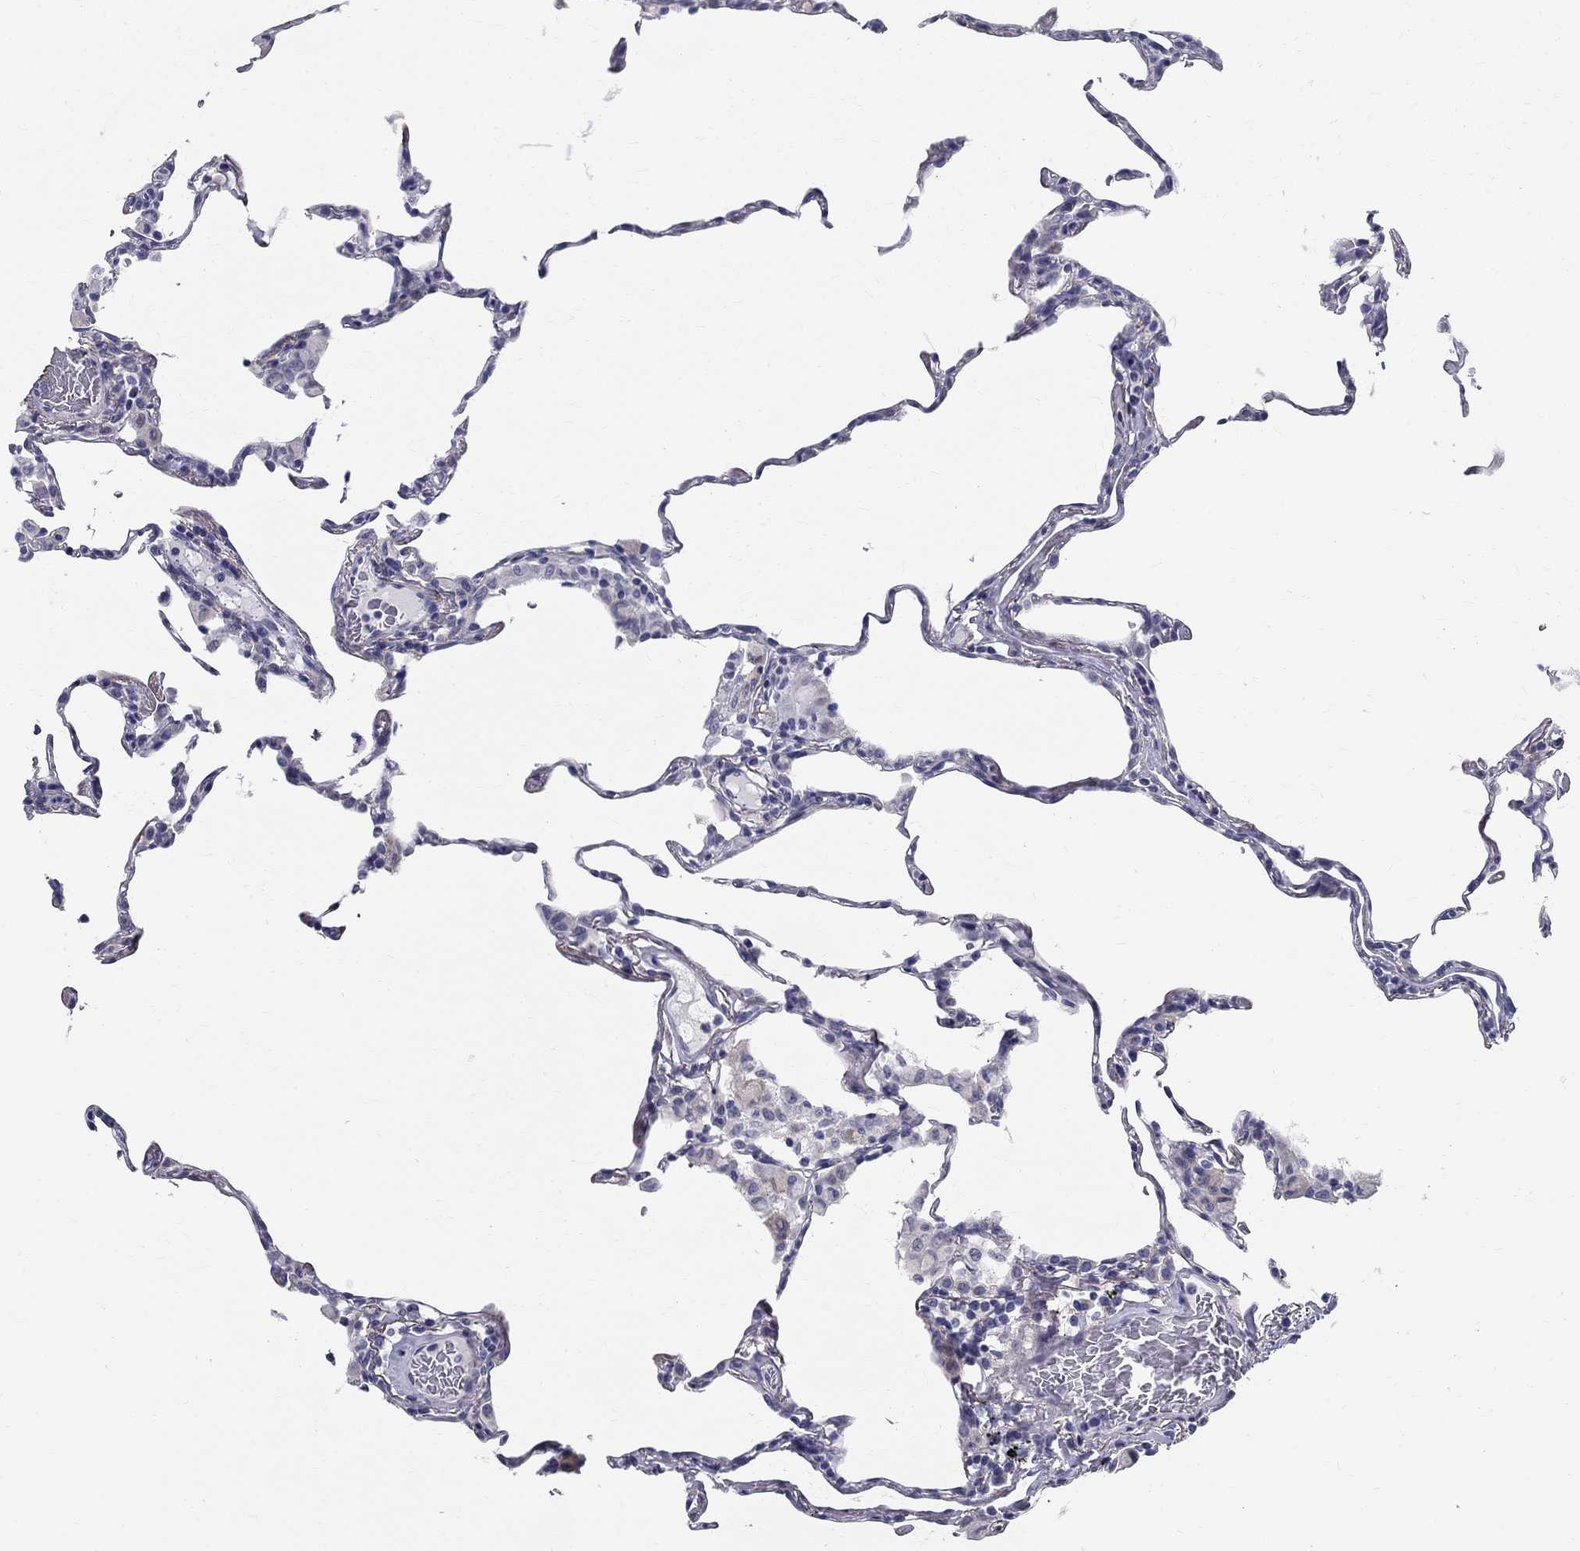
{"staining": {"intensity": "negative", "quantity": "none", "location": "none"}, "tissue": "lung", "cell_type": "Alveolar cells", "image_type": "normal", "snomed": [{"axis": "morphology", "description": "Normal tissue, NOS"}, {"axis": "topography", "description": "Lung"}], "caption": "This is an immunohistochemistry (IHC) image of unremarkable human lung. There is no positivity in alveolar cells.", "gene": "TGM4", "patient": {"sex": "female", "age": 57}}